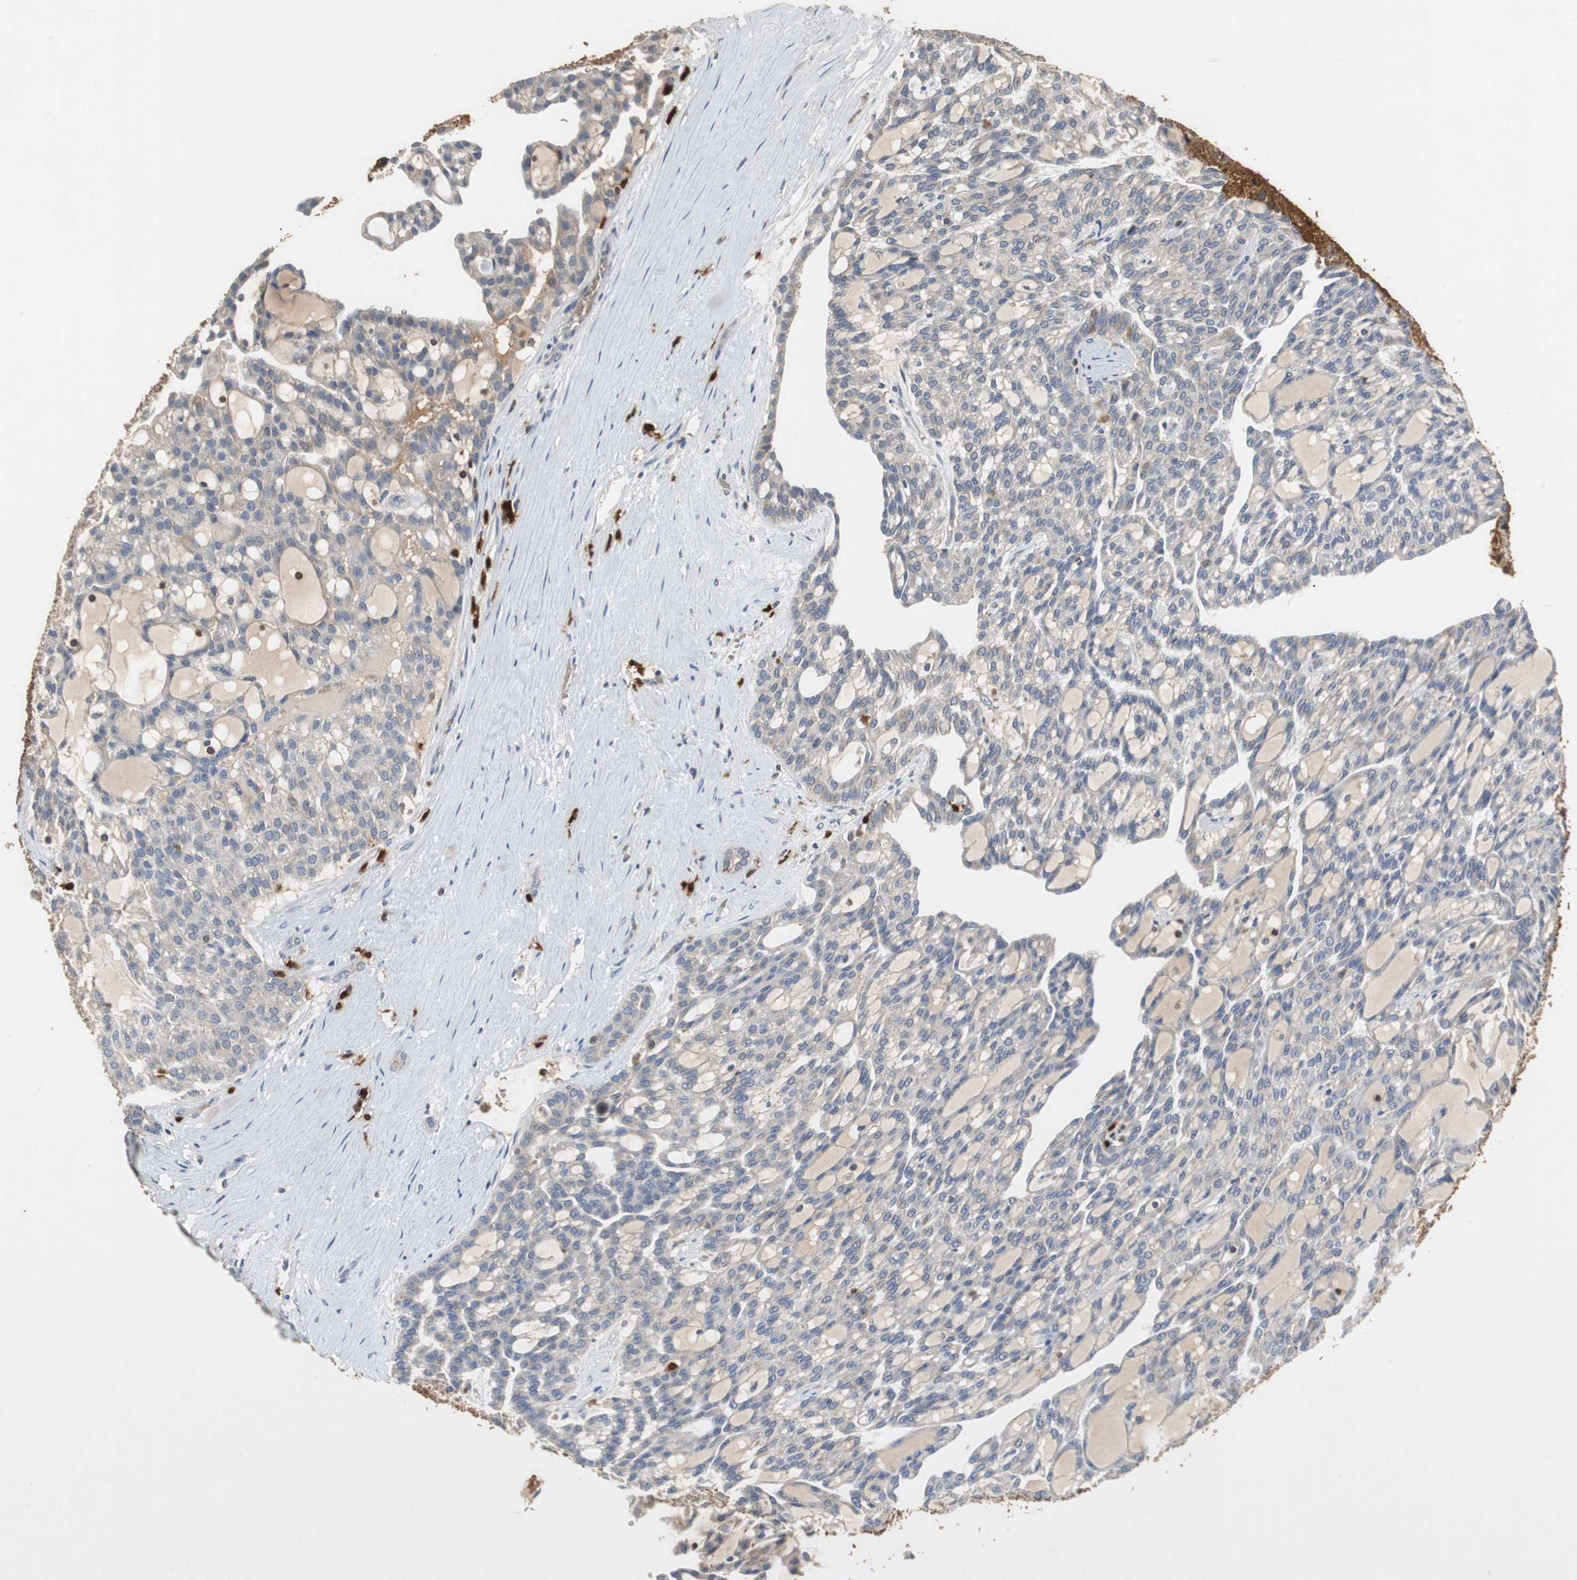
{"staining": {"intensity": "weak", "quantity": ">75%", "location": "cytoplasmic/membranous"}, "tissue": "renal cancer", "cell_type": "Tumor cells", "image_type": "cancer", "snomed": [{"axis": "morphology", "description": "Adenocarcinoma, NOS"}, {"axis": "topography", "description": "Kidney"}], "caption": "Weak cytoplasmic/membranous staining for a protein is appreciated in about >75% of tumor cells of adenocarcinoma (renal) using immunohistochemistry.", "gene": "CALB2", "patient": {"sex": "male", "age": 63}}